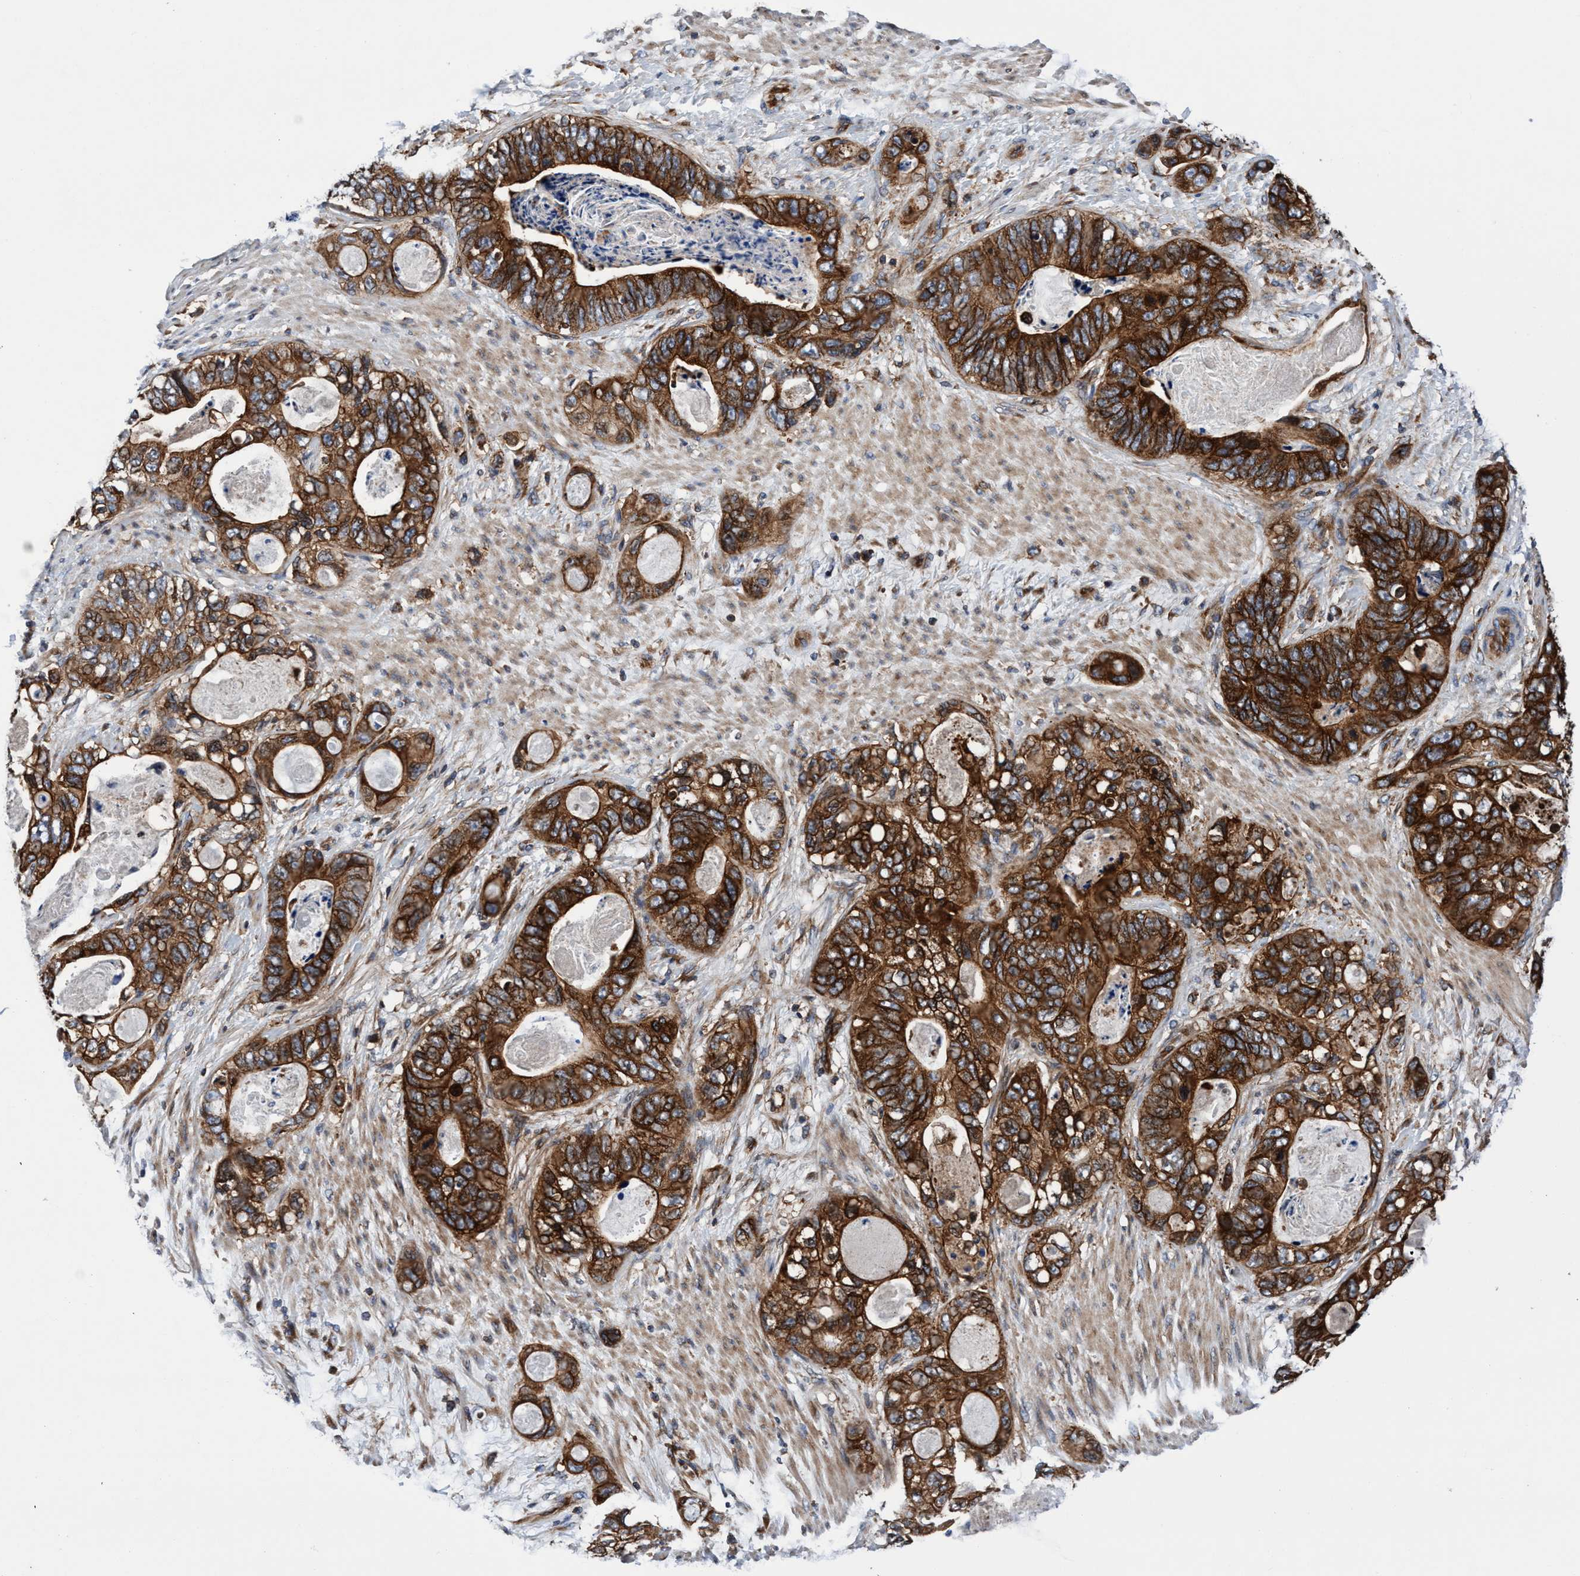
{"staining": {"intensity": "strong", "quantity": ">75%", "location": "cytoplasmic/membranous"}, "tissue": "stomach cancer", "cell_type": "Tumor cells", "image_type": "cancer", "snomed": [{"axis": "morphology", "description": "Normal tissue, NOS"}, {"axis": "morphology", "description": "Adenocarcinoma, NOS"}, {"axis": "topography", "description": "Stomach"}], "caption": "Protein analysis of stomach cancer (adenocarcinoma) tissue exhibits strong cytoplasmic/membranous positivity in approximately >75% of tumor cells.", "gene": "MCM3AP", "patient": {"sex": "female", "age": 89}}